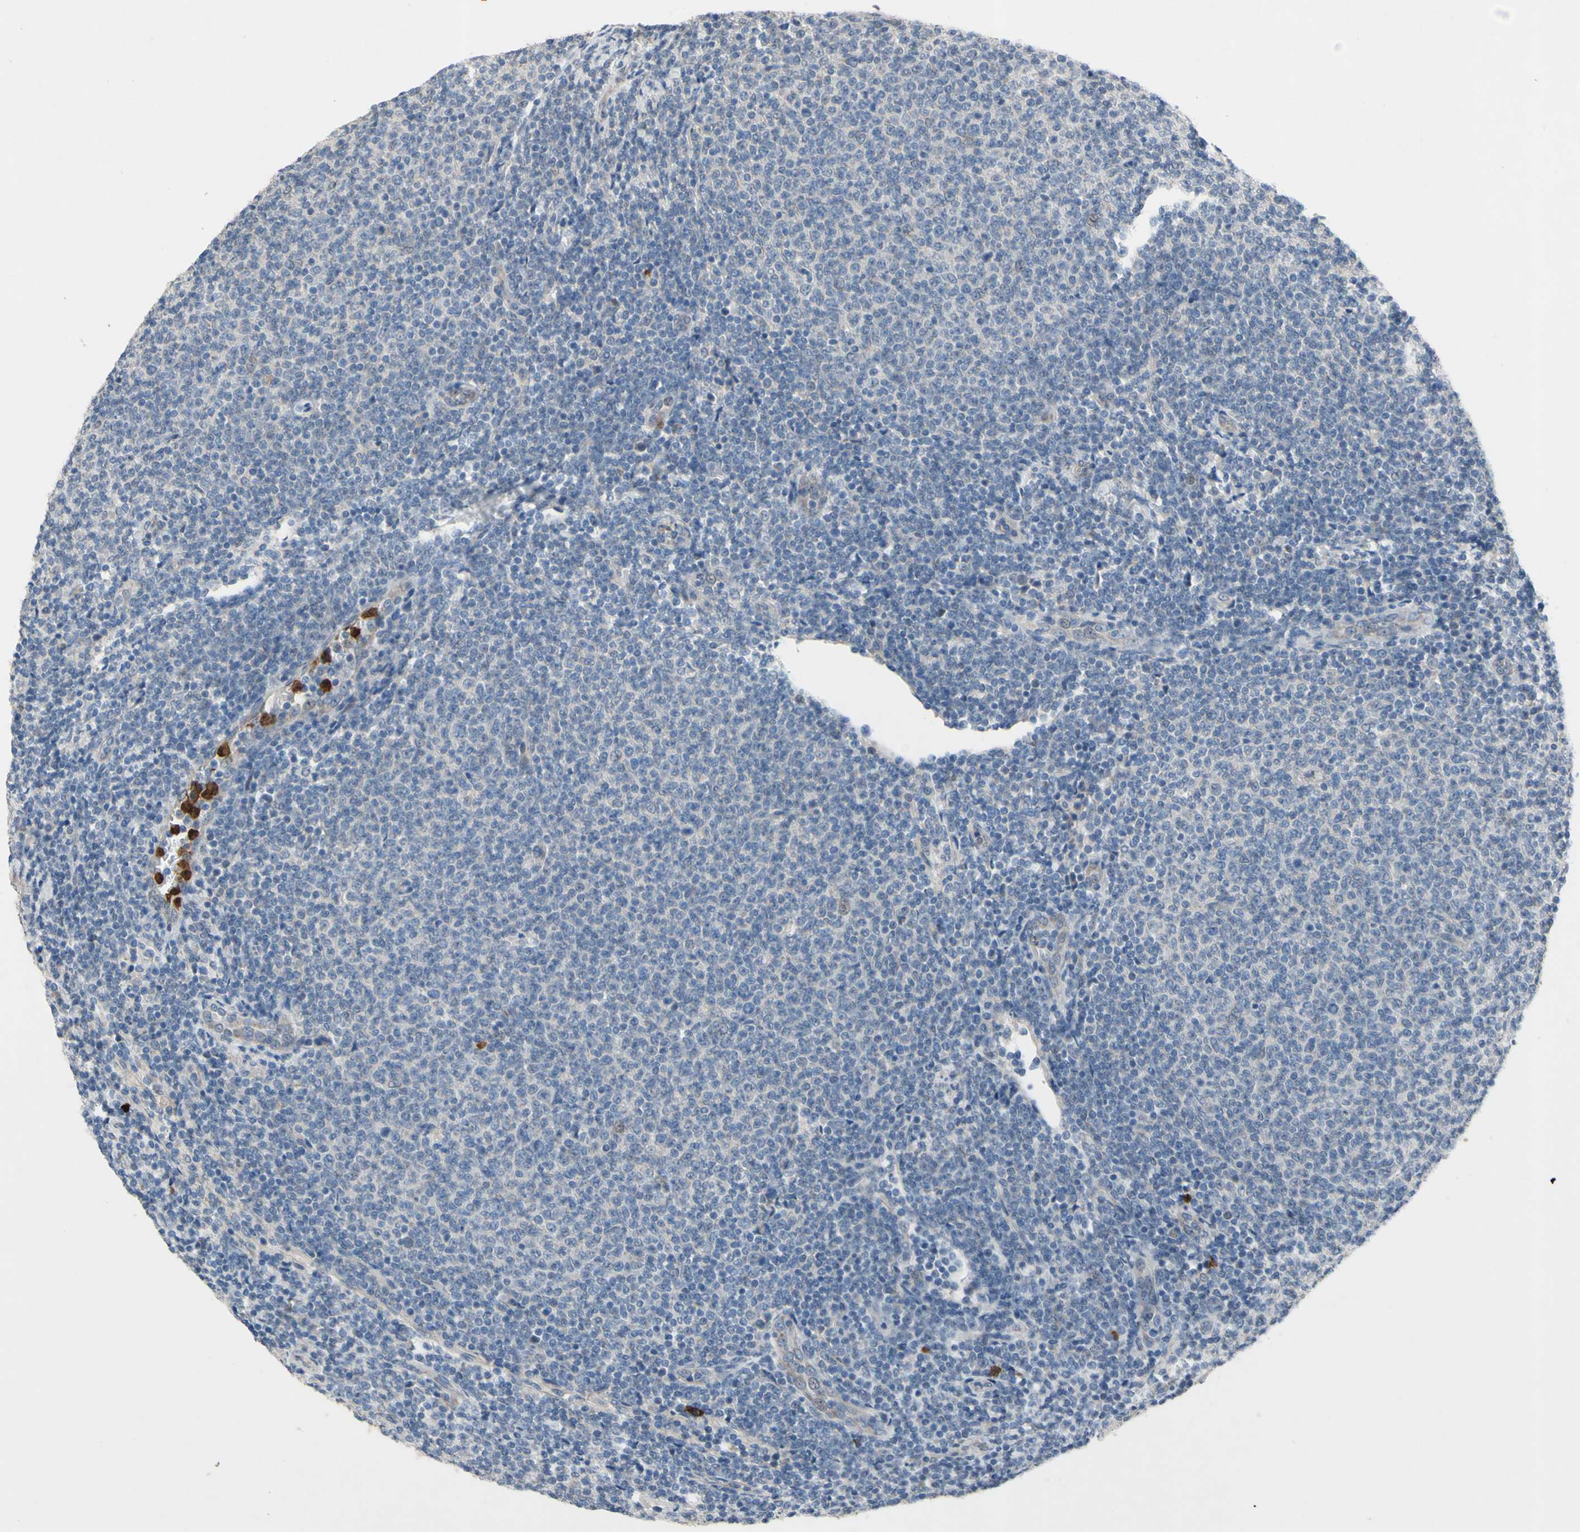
{"staining": {"intensity": "weak", "quantity": ">75%", "location": "cytoplasmic/membranous"}, "tissue": "lymphoma", "cell_type": "Tumor cells", "image_type": "cancer", "snomed": [{"axis": "morphology", "description": "Malignant lymphoma, non-Hodgkin's type, Low grade"}, {"axis": "topography", "description": "Lymph node"}], "caption": "Immunohistochemistry (IHC) histopathology image of neoplastic tissue: lymphoma stained using immunohistochemistry reveals low levels of weak protein expression localized specifically in the cytoplasmic/membranous of tumor cells, appearing as a cytoplasmic/membranous brown color.", "gene": "GRAMD2B", "patient": {"sex": "male", "age": 66}}